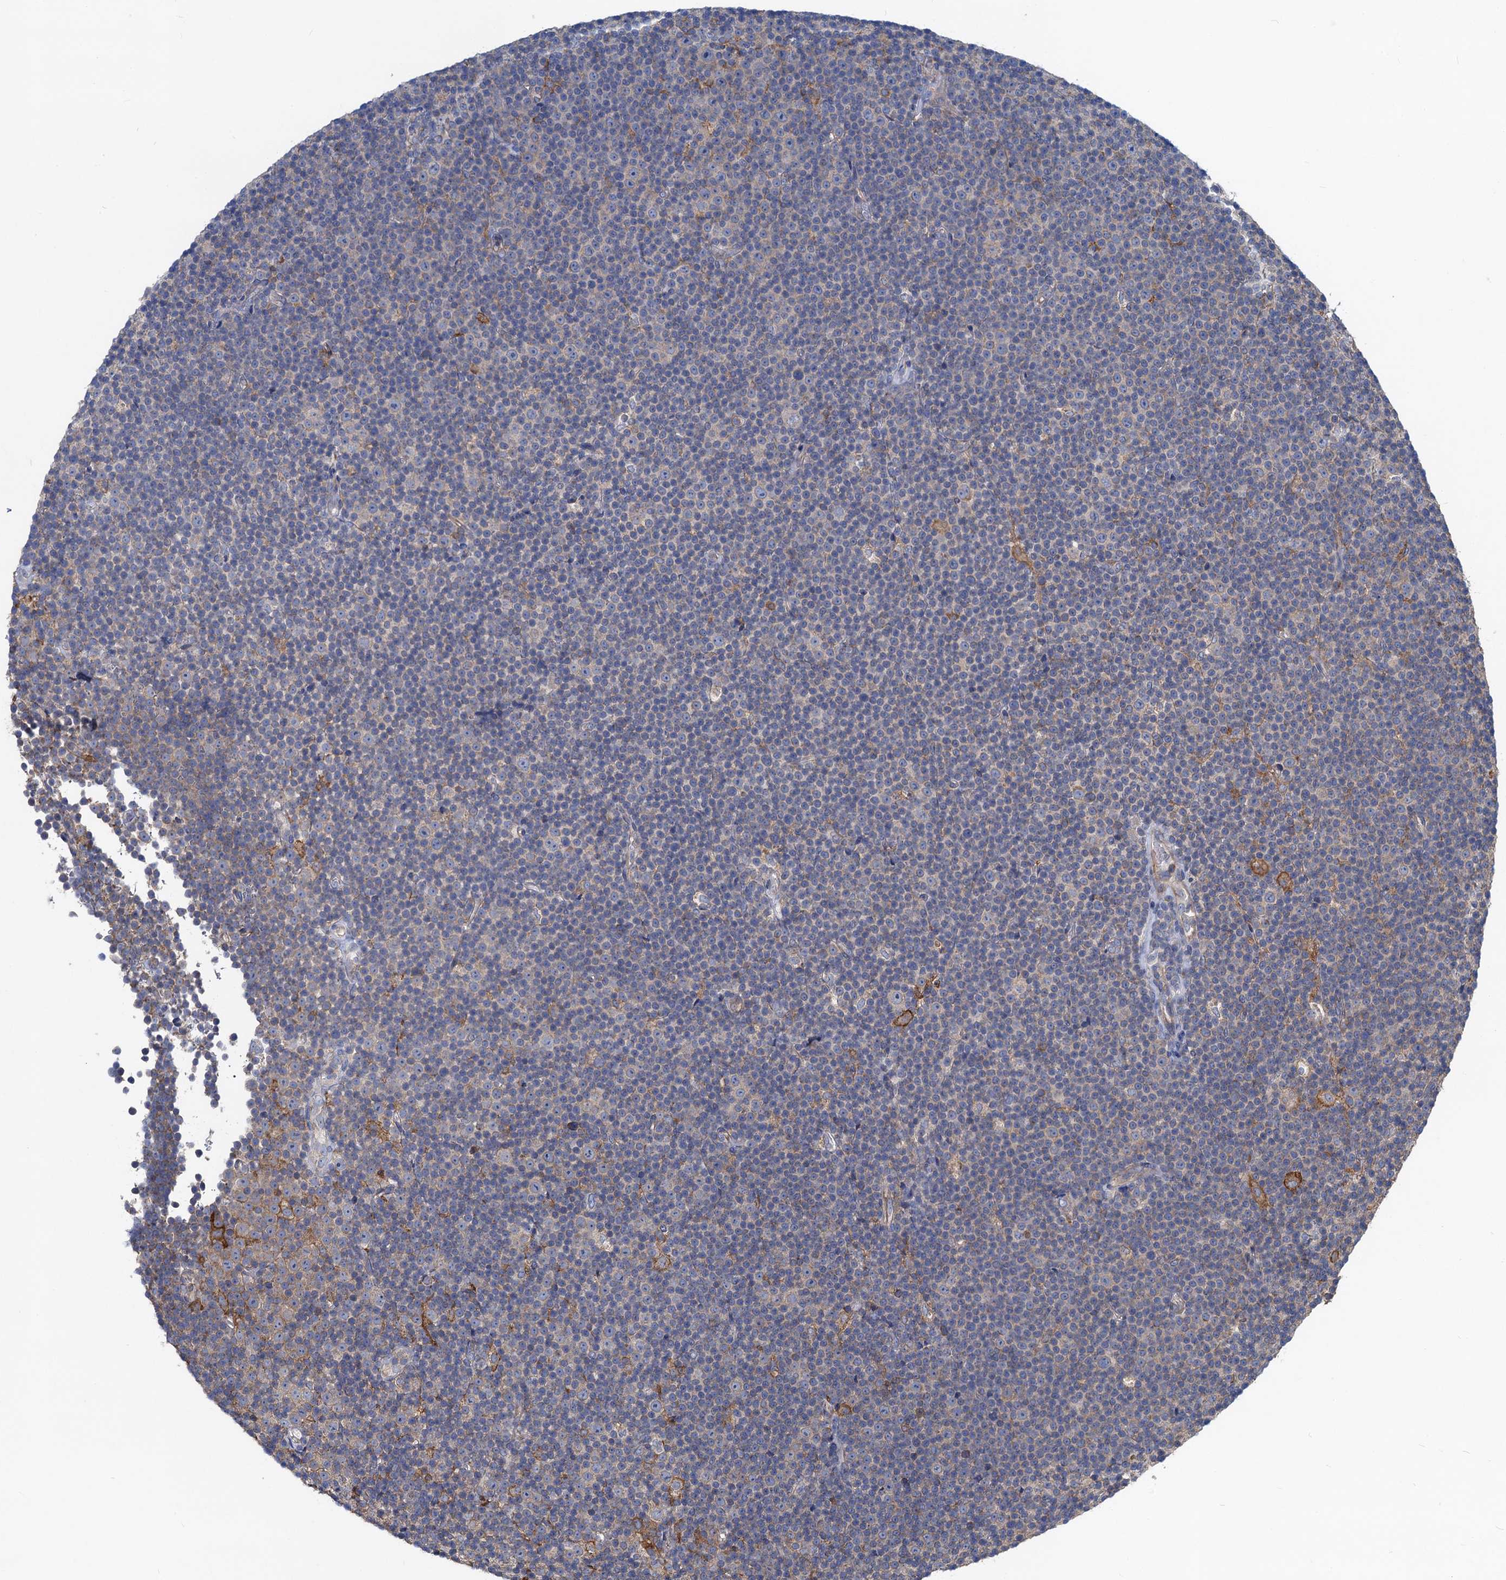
{"staining": {"intensity": "negative", "quantity": "none", "location": "none"}, "tissue": "lymphoma", "cell_type": "Tumor cells", "image_type": "cancer", "snomed": [{"axis": "morphology", "description": "Malignant lymphoma, non-Hodgkin's type, Low grade"}, {"axis": "topography", "description": "Lymph node"}], "caption": "Immunohistochemistry of low-grade malignant lymphoma, non-Hodgkin's type shows no staining in tumor cells.", "gene": "SNAP29", "patient": {"sex": "female", "age": 67}}